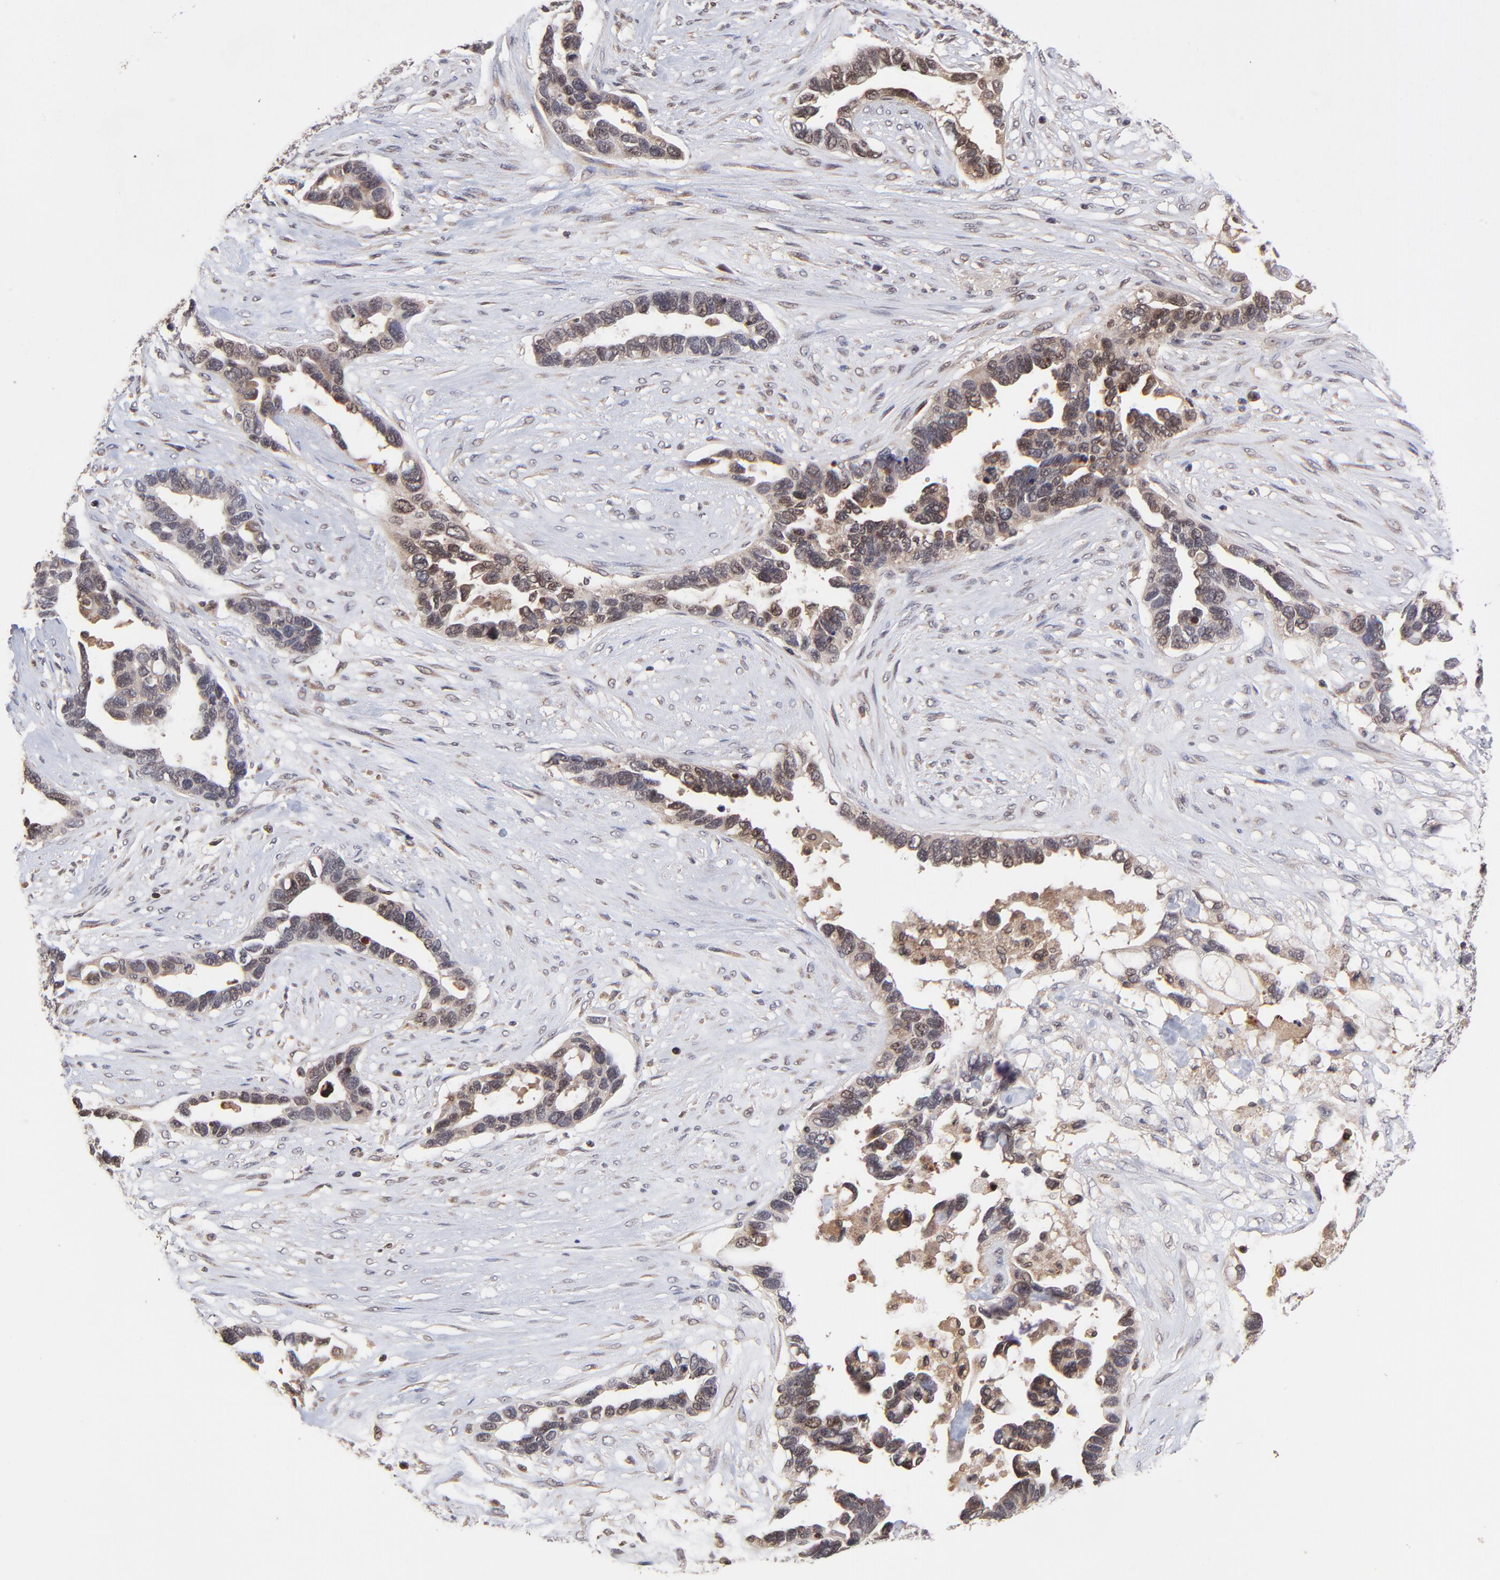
{"staining": {"intensity": "moderate", "quantity": "25%-75%", "location": "cytoplasmic/membranous"}, "tissue": "ovarian cancer", "cell_type": "Tumor cells", "image_type": "cancer", "snomed": [{"axis": "morphology", "description": "Cystadenocarcinoma, serous, NOS"}, {"axis": "topography", "description": "Ovary"}], "caption": "A high-resolution photomicrograph shows immunohistochemistry staining of ovarian cancer, which shows moderate cytoplasmic/membranous positivity in approximately 25%-75% of tumor cells. Nuclei are stained in blue.", "gene": "UBE2L6", "patient": {"sex": "female", "age": 54}}